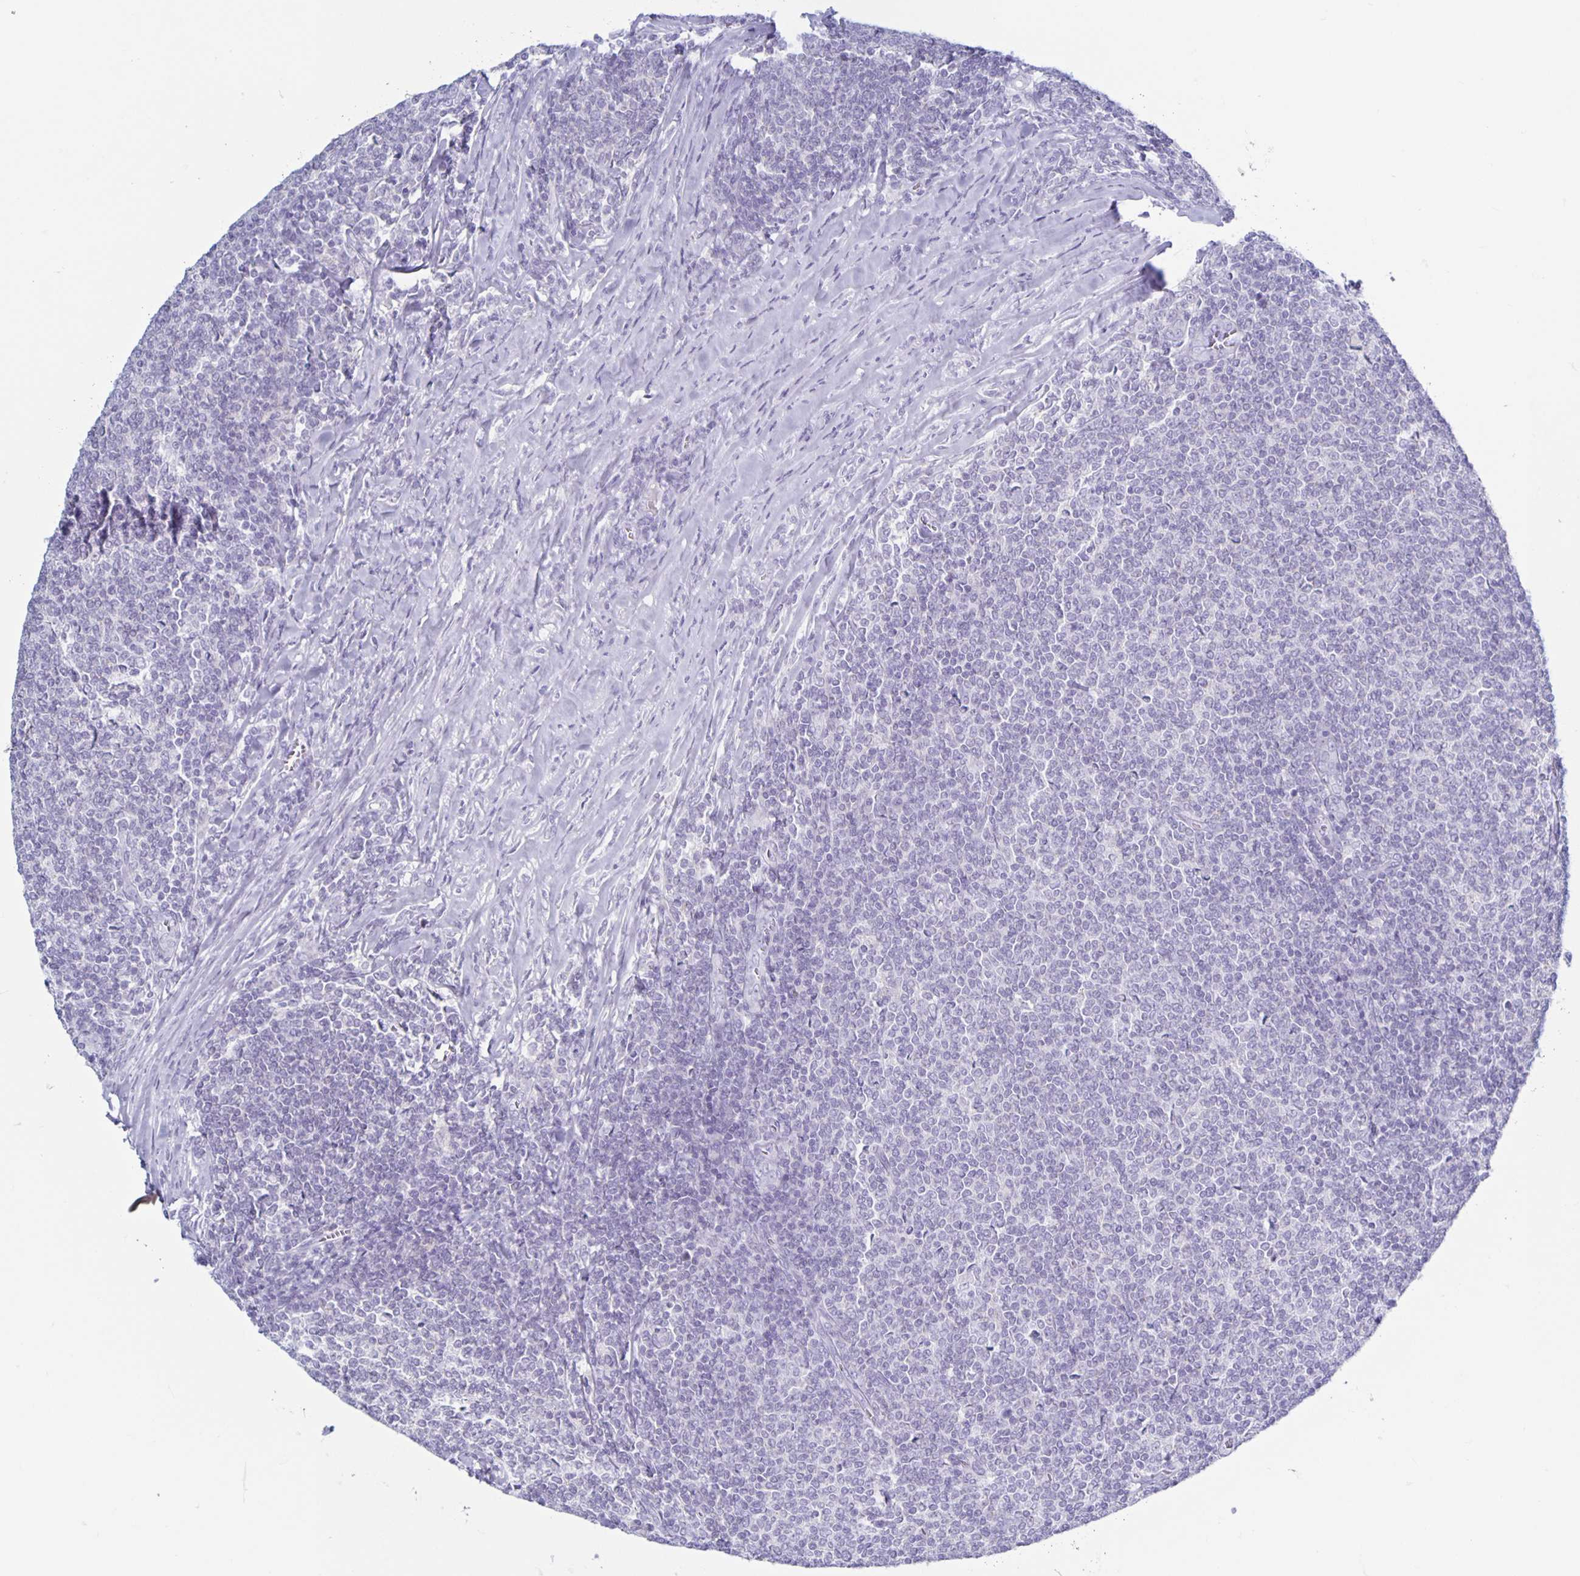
{"staining": {"intensity": "negative", "quantity": "none", "location": "none"}, "tissue": "lymphoma", "cell_type": "Tumor cells", "image_type": "cancer", "snomed": [{"axis": "morphology", "description": "Malignant lymphoma, non-Hodgkin's type, Low grade"}, {"axis": "topography", "description": "Lymph node"}], "caption": "This is a histopathology image of immunohistochemistry staining of lymphoma, which shows no expression in tumor cells.", "gene": "CT45A5", "patient": {"sex": "male", "age": 52}}